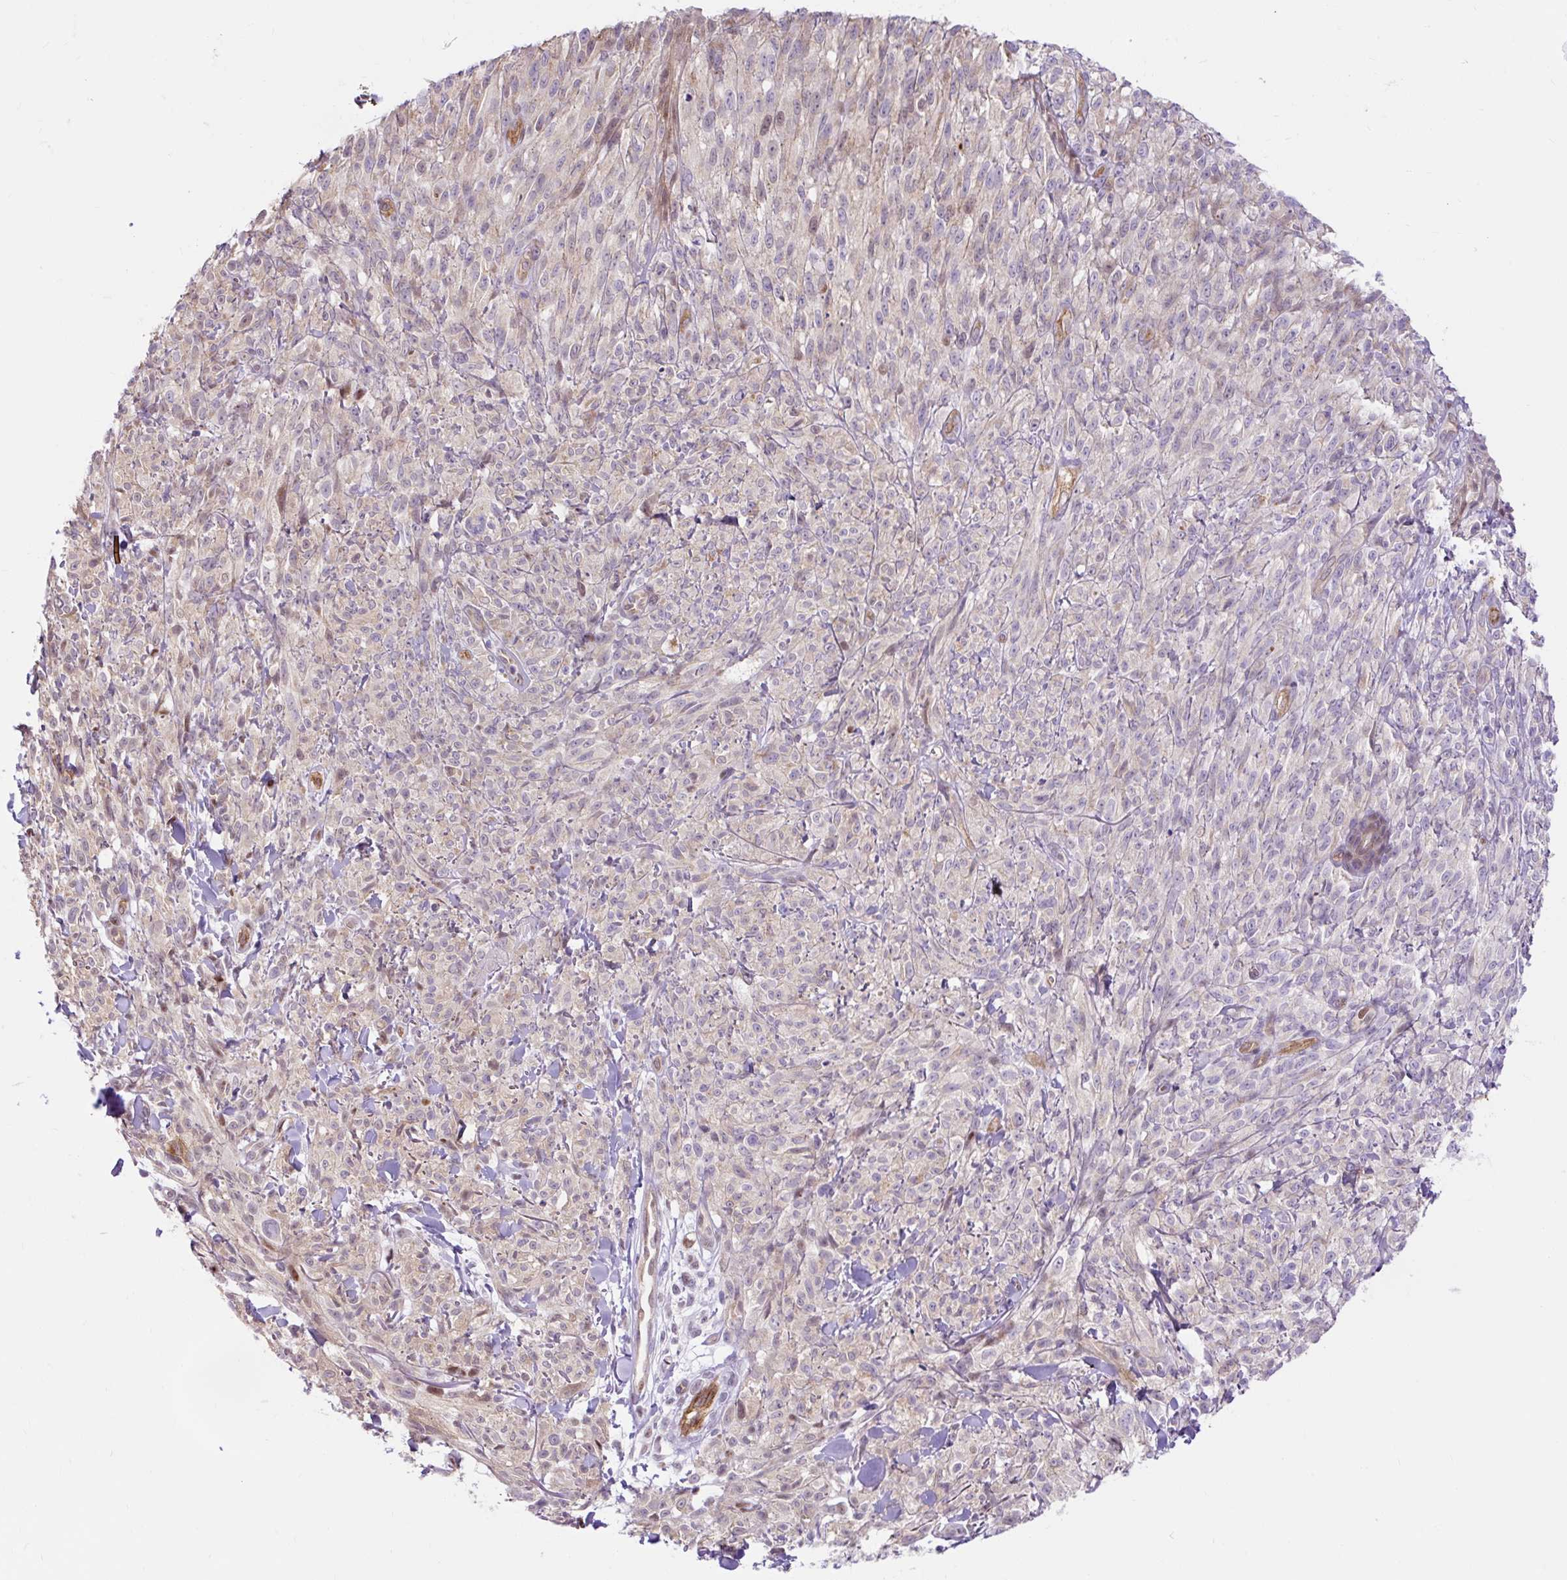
{"staining": {"intensity": "negative", "quantity": "none", "location": "none"}, "tissue": "melanoma", "cell_type": "Tumor cells", "image_type": "cancer", "snomed": [{"axis": "morphology", "description": "Malignant melanoma, NOS"}, {"axis": "topography", "description": "Skin of upper arm"}], "caption": "Melanoma stained for a protein using IHC shows no expression tumor cells.", "gene": "HIP1R", "patient": {"sex": "female", "age": 65}}